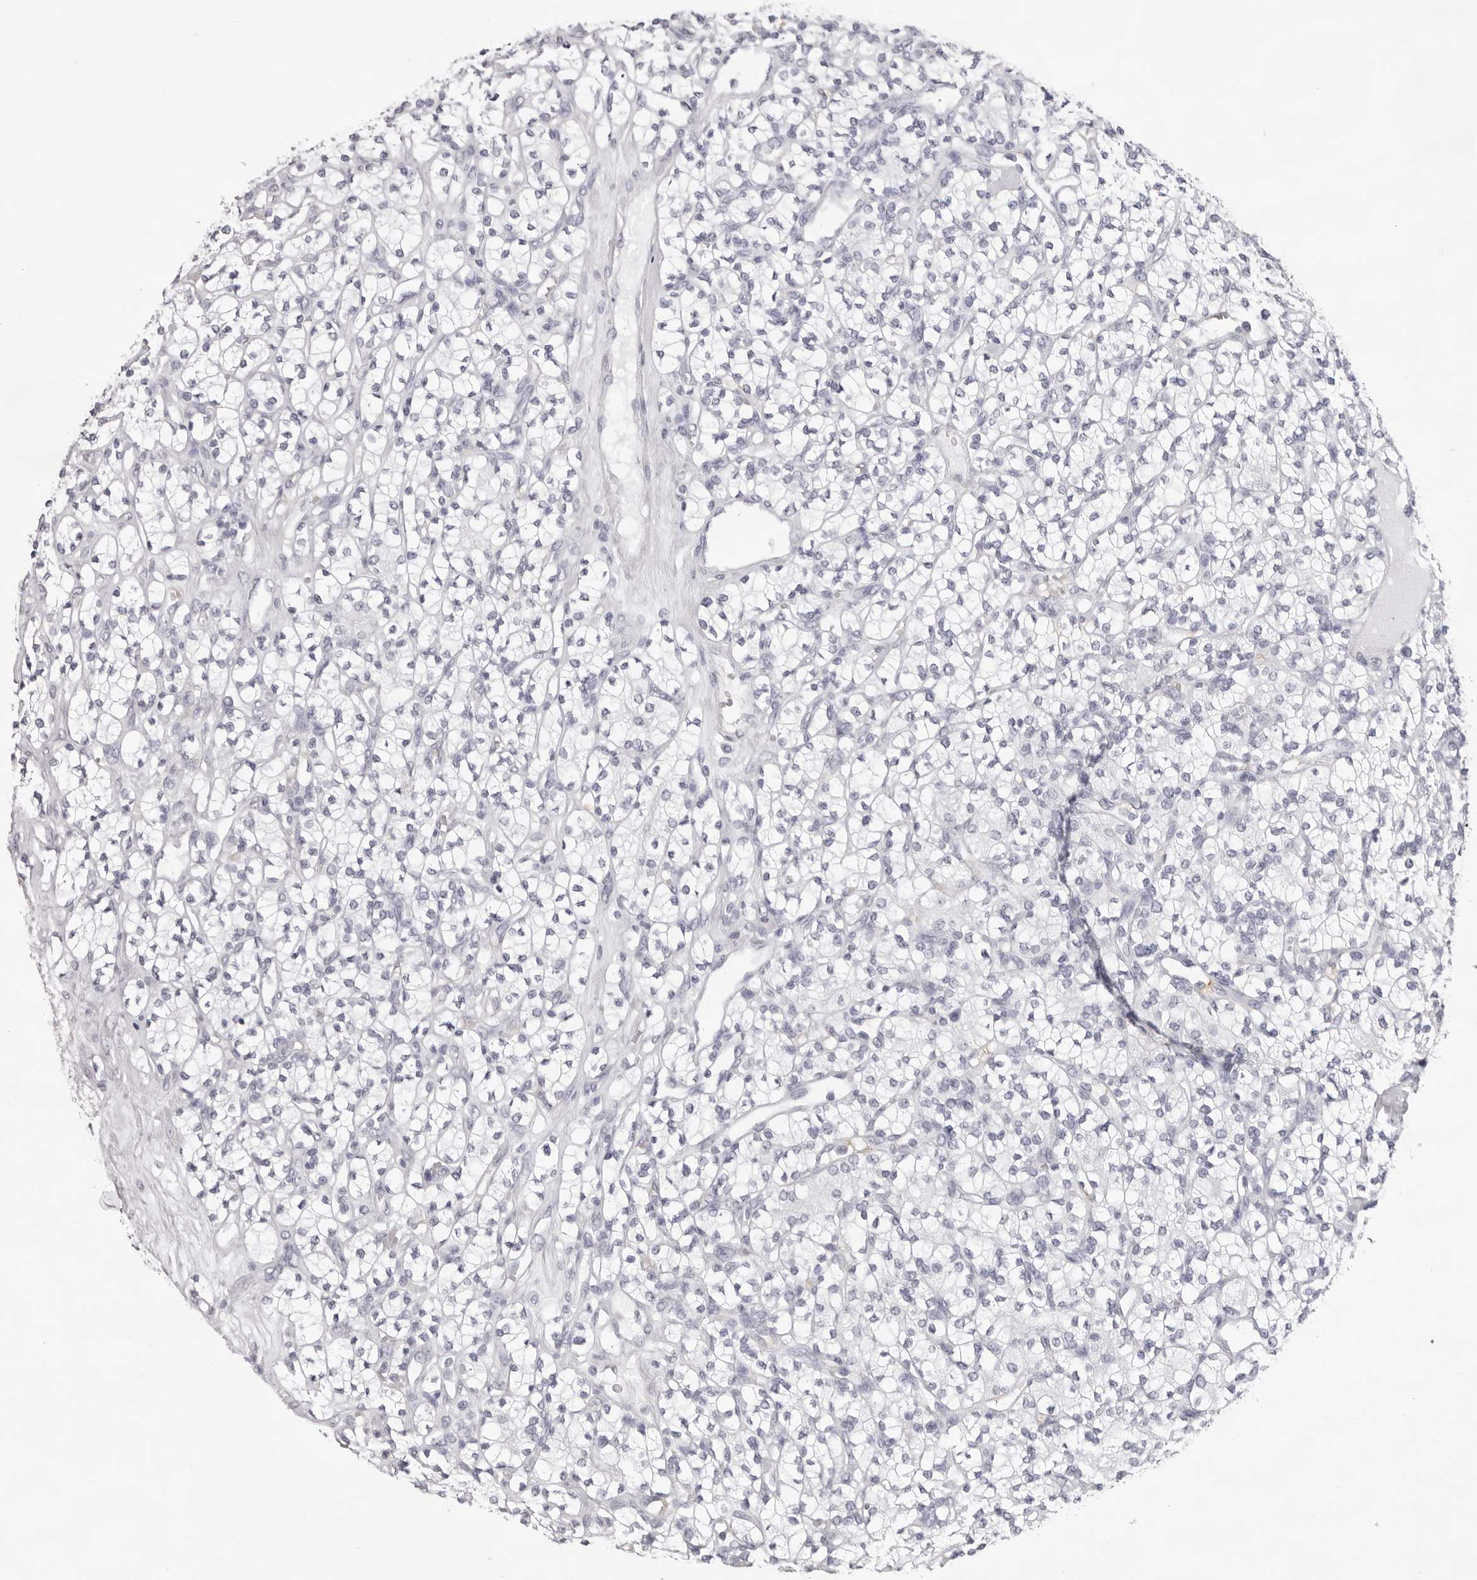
{"staining": {"intensity": "negative", "quantity": "none", "location": "none"}, "tissue": "renal cancer", "cell_type": "Tumor cells", "image_type": "cancer", "snomed": [{"axis": "morphology", "description": "Adenocarcinoma, NOS"}, {"axis": "topography", "description": "Kidney"}], "caption": "Tumor cells are negative for protein expression in human renal cancer (adenocarcinoma).", "gene": "SPTA1", "patient": {"sex": "male", "age": 77}}